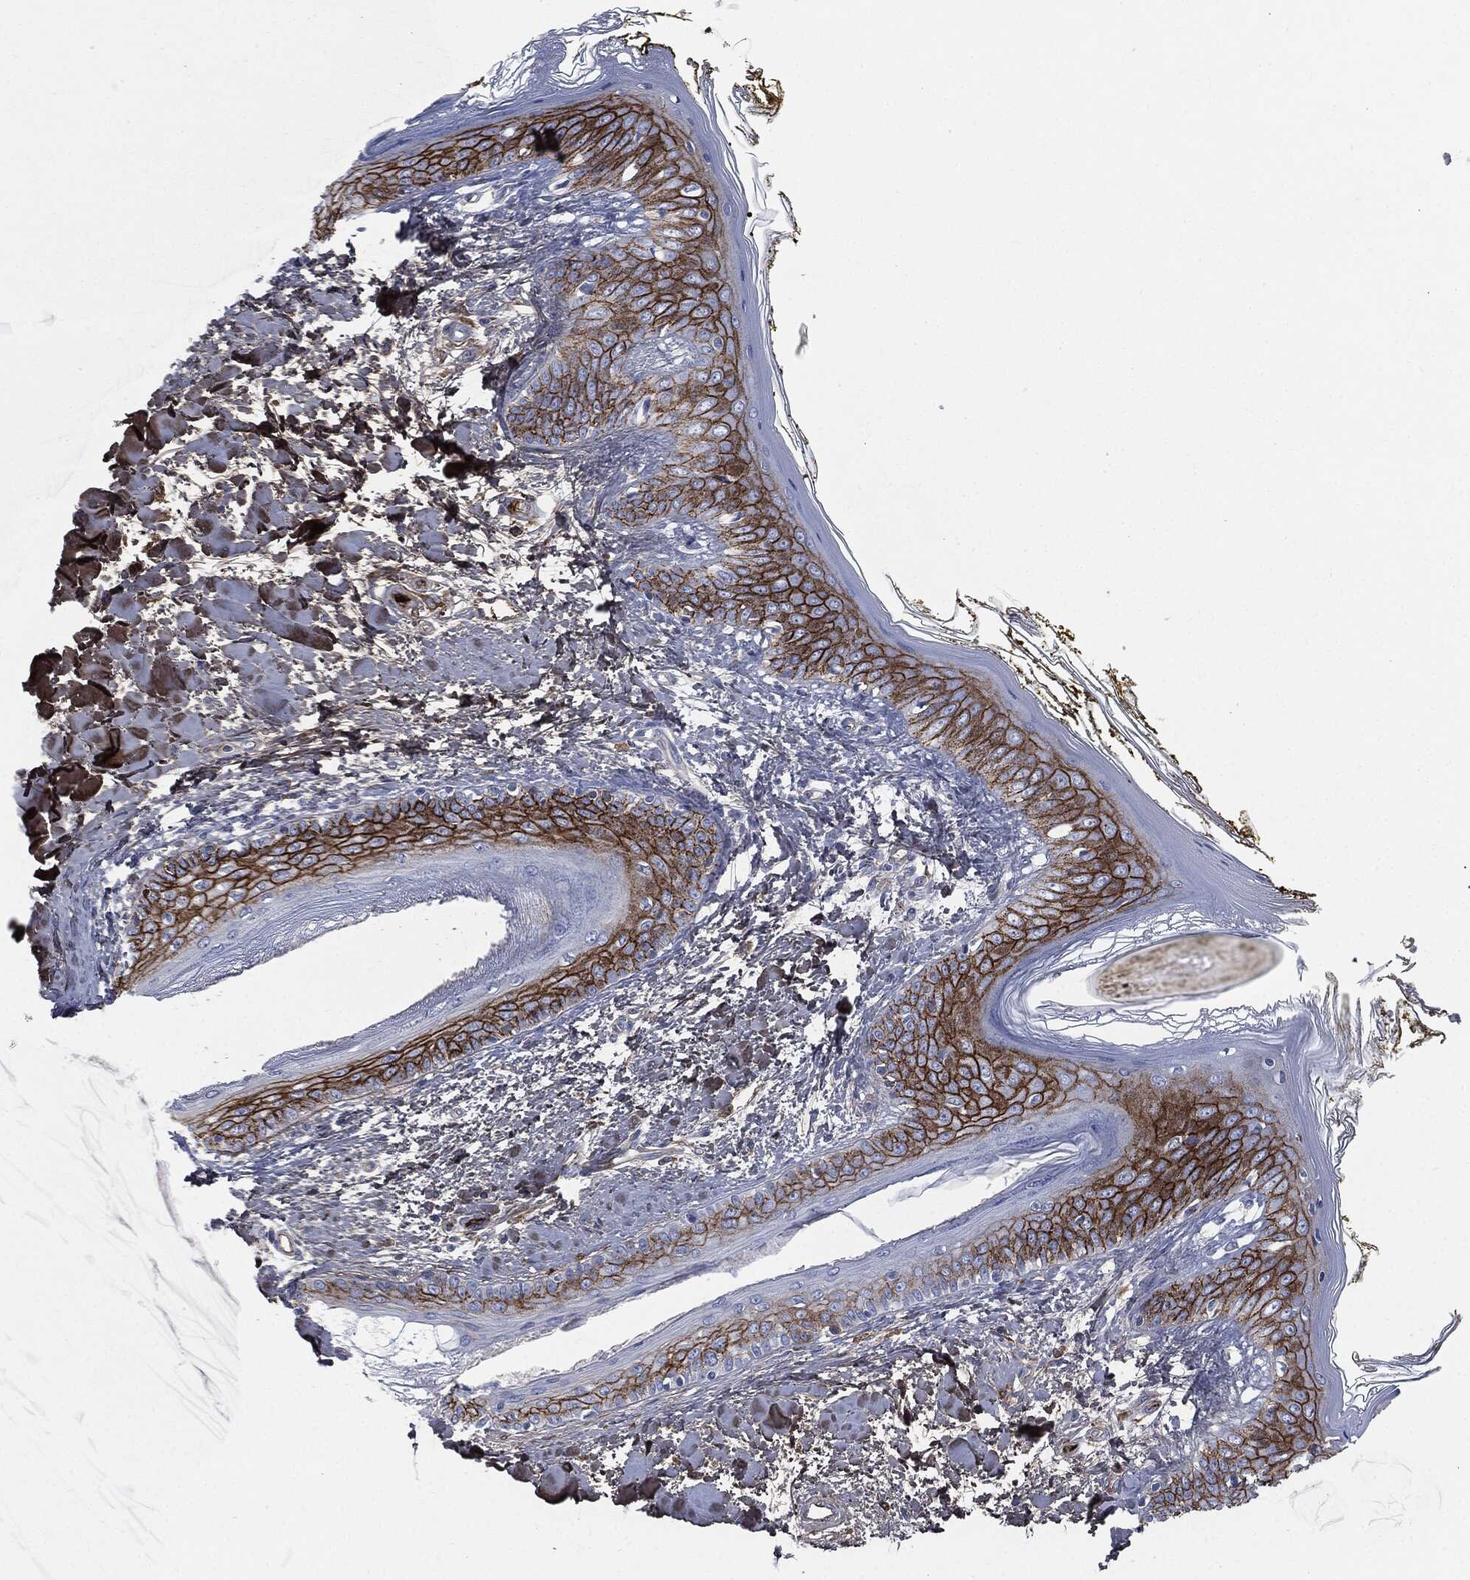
{"staining": {"intensity": "negative", "quantity": "none", "location": "none"}, "tissue": "skin", "cell_type": "Fibroblasts", "image_type": "normal", "snomed": [{"axis": "morphology", "description": "Normal tissue, NOS"}, {"axis": "morphology", "description": "Malignant melanoma, NOS"}, {"axis": "topography", "description": "Skin"}], "caption": "DAB (3,3'-diaminobenzidine) immunohistochemical staining of benign skin shows no significant expression in fibroblasts. The staining is performed using DAB brown chromogen with nuclei counter-stained in using hematoxylin.", "gene": "APOB", "patient": {"sex": "female", "age": 34}}